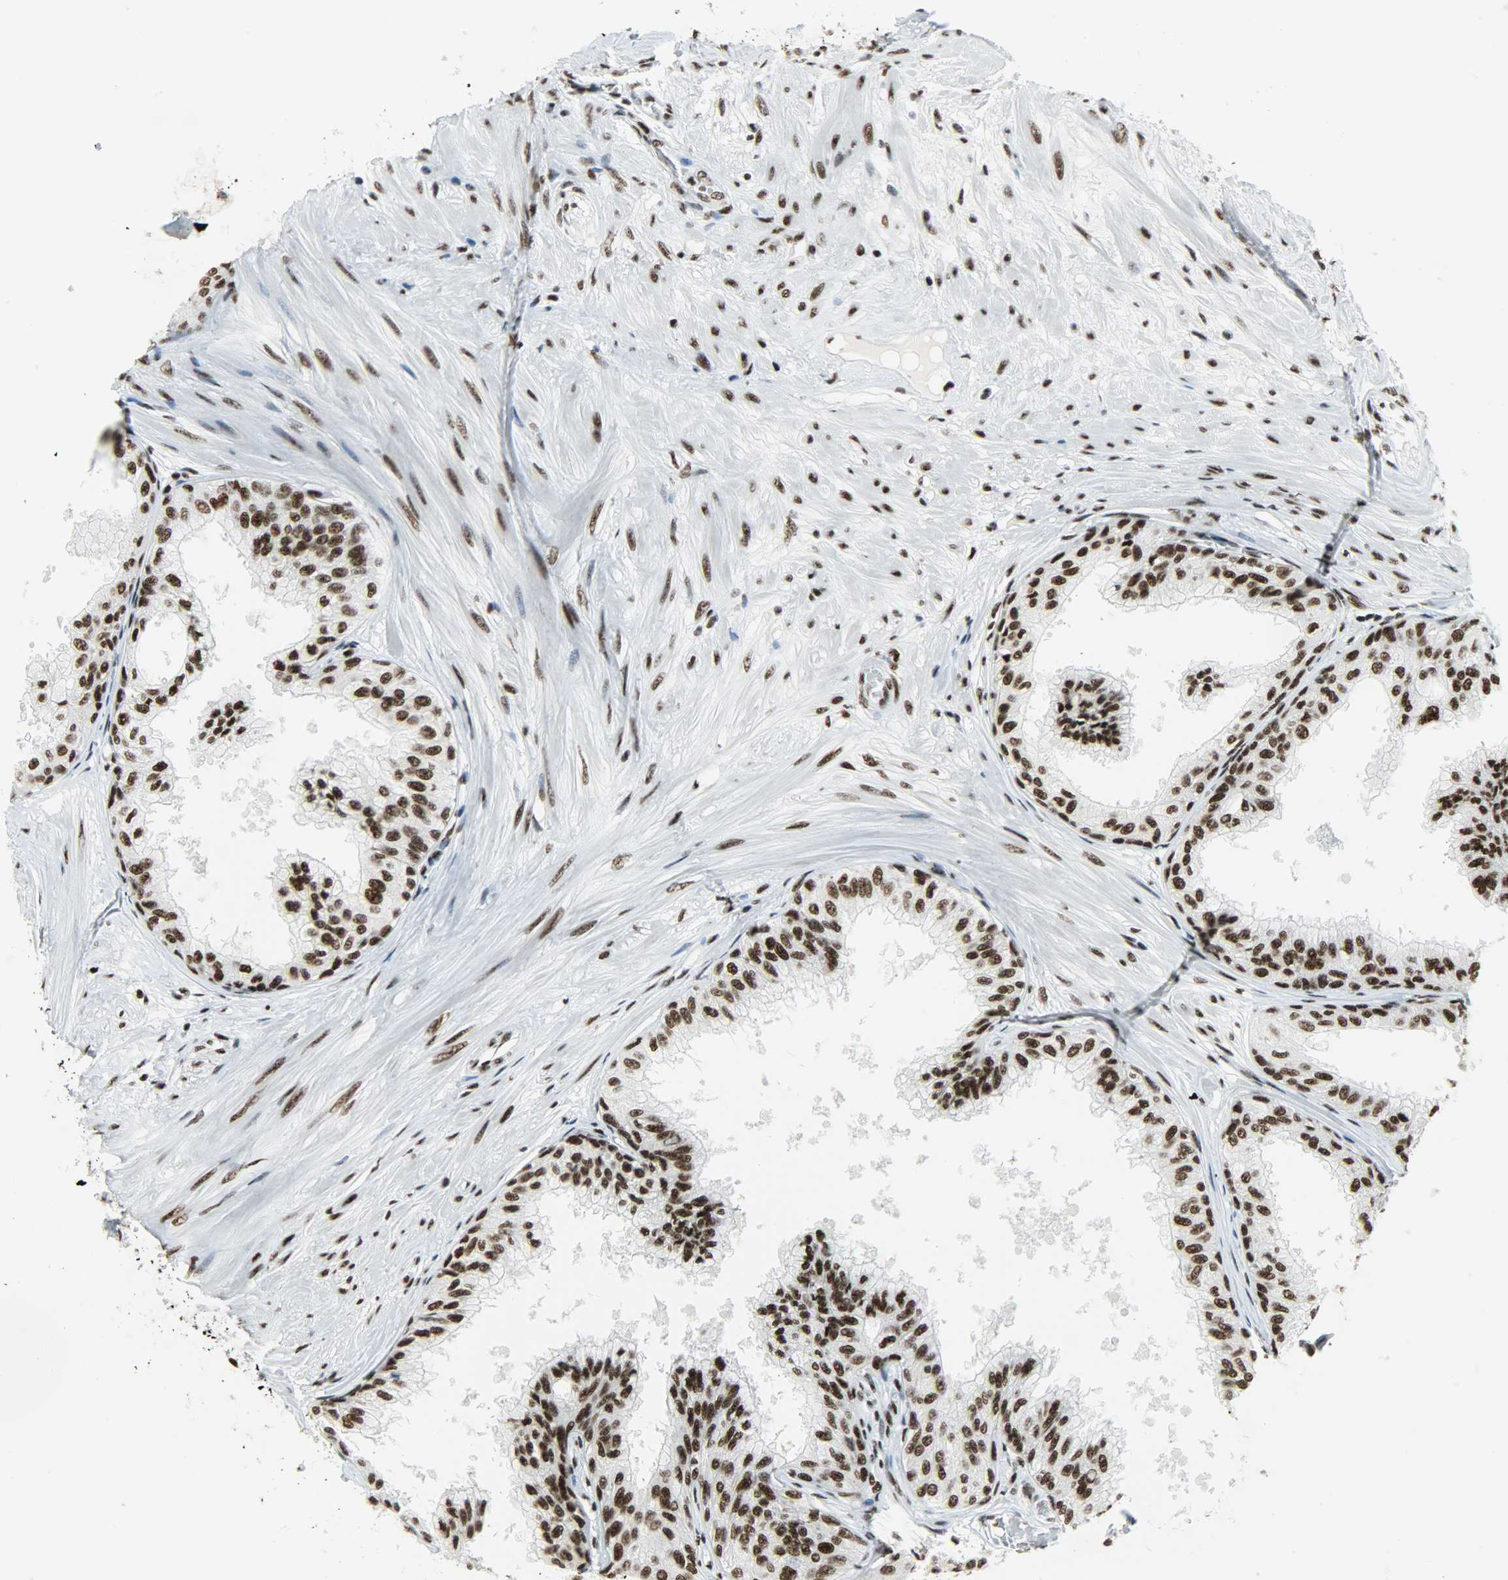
{"staining": {"intensity": "strong", "quantity": ">75%", "location": "nuclear"}, "tissue": "prostate", "cell_type": "Glandular cells", "image_type": "normal", "snomed": [{"axis": "morphology", "description": "Normal tissue, NOS"}, {"axis": "topography", "description": "Prostate"}, {"axis": "topography", "description": "Seminal veicle"}], "caption": "Protein expression analysis of benign prostate reveals strong nuclear staining in about >75% of glandular cells.", "gene": "SNRPA", "patient": {"sex": "male", "age": 60}}